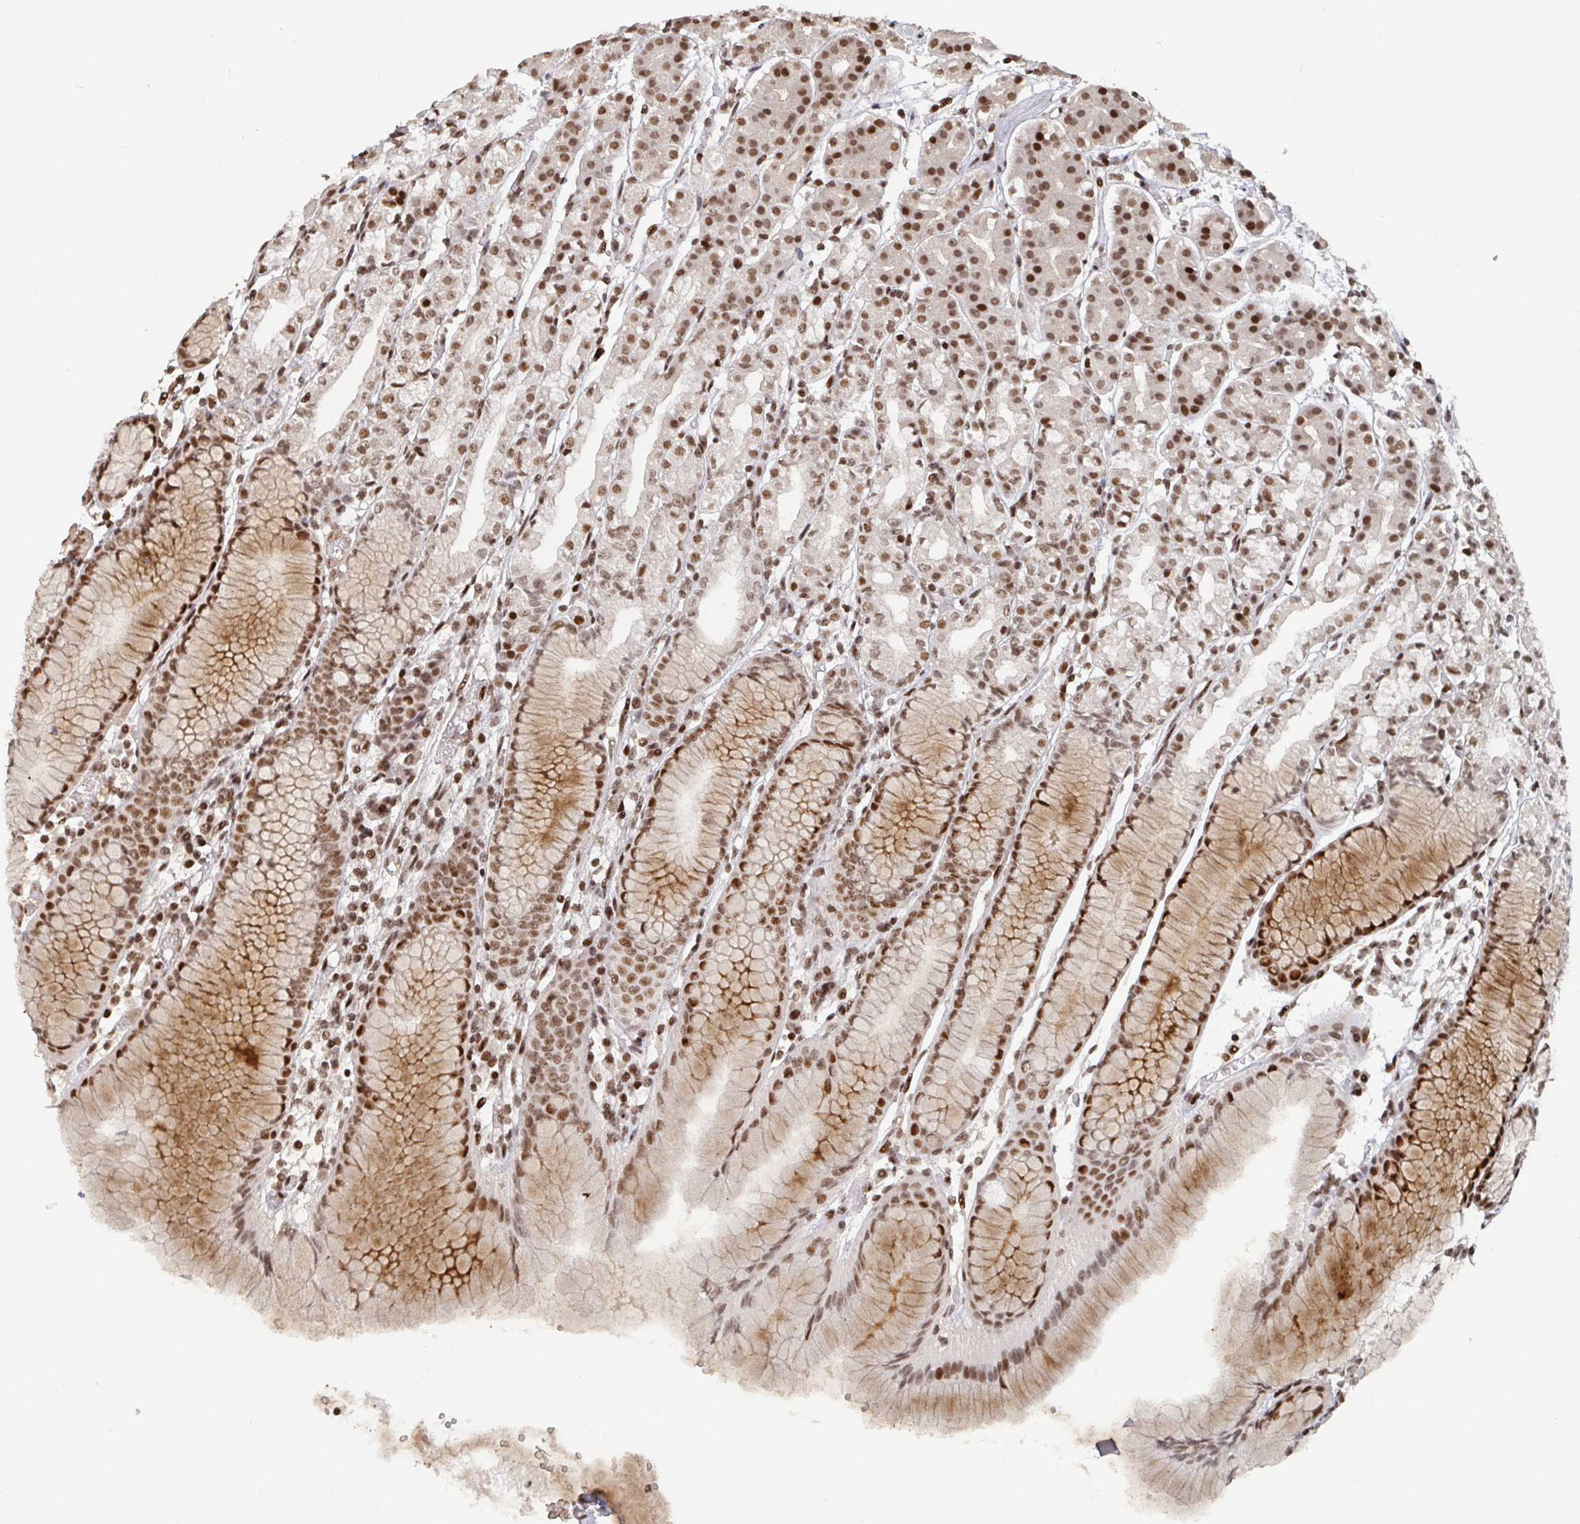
{"staining": {"intensity": "moderate", "quantity": ">75%", "location": "cytoplasmic/membranous,nuclear"}, "tissue": "stomach", "cell_type": "Glandular cells", "image_type": "normal", "snomed": [{"axis": "morphology", "description": "Normal tissue, NOS"}, {"axis": "topography", "description": "Stomach"}], "caption": "Moderate cytoplasmic/membranous,nuclear positivity is present in about >75% of glandular cells in normal stomach.", "gene": "ZDHHC12", "patient": {"sex": "female", "age": 57}}